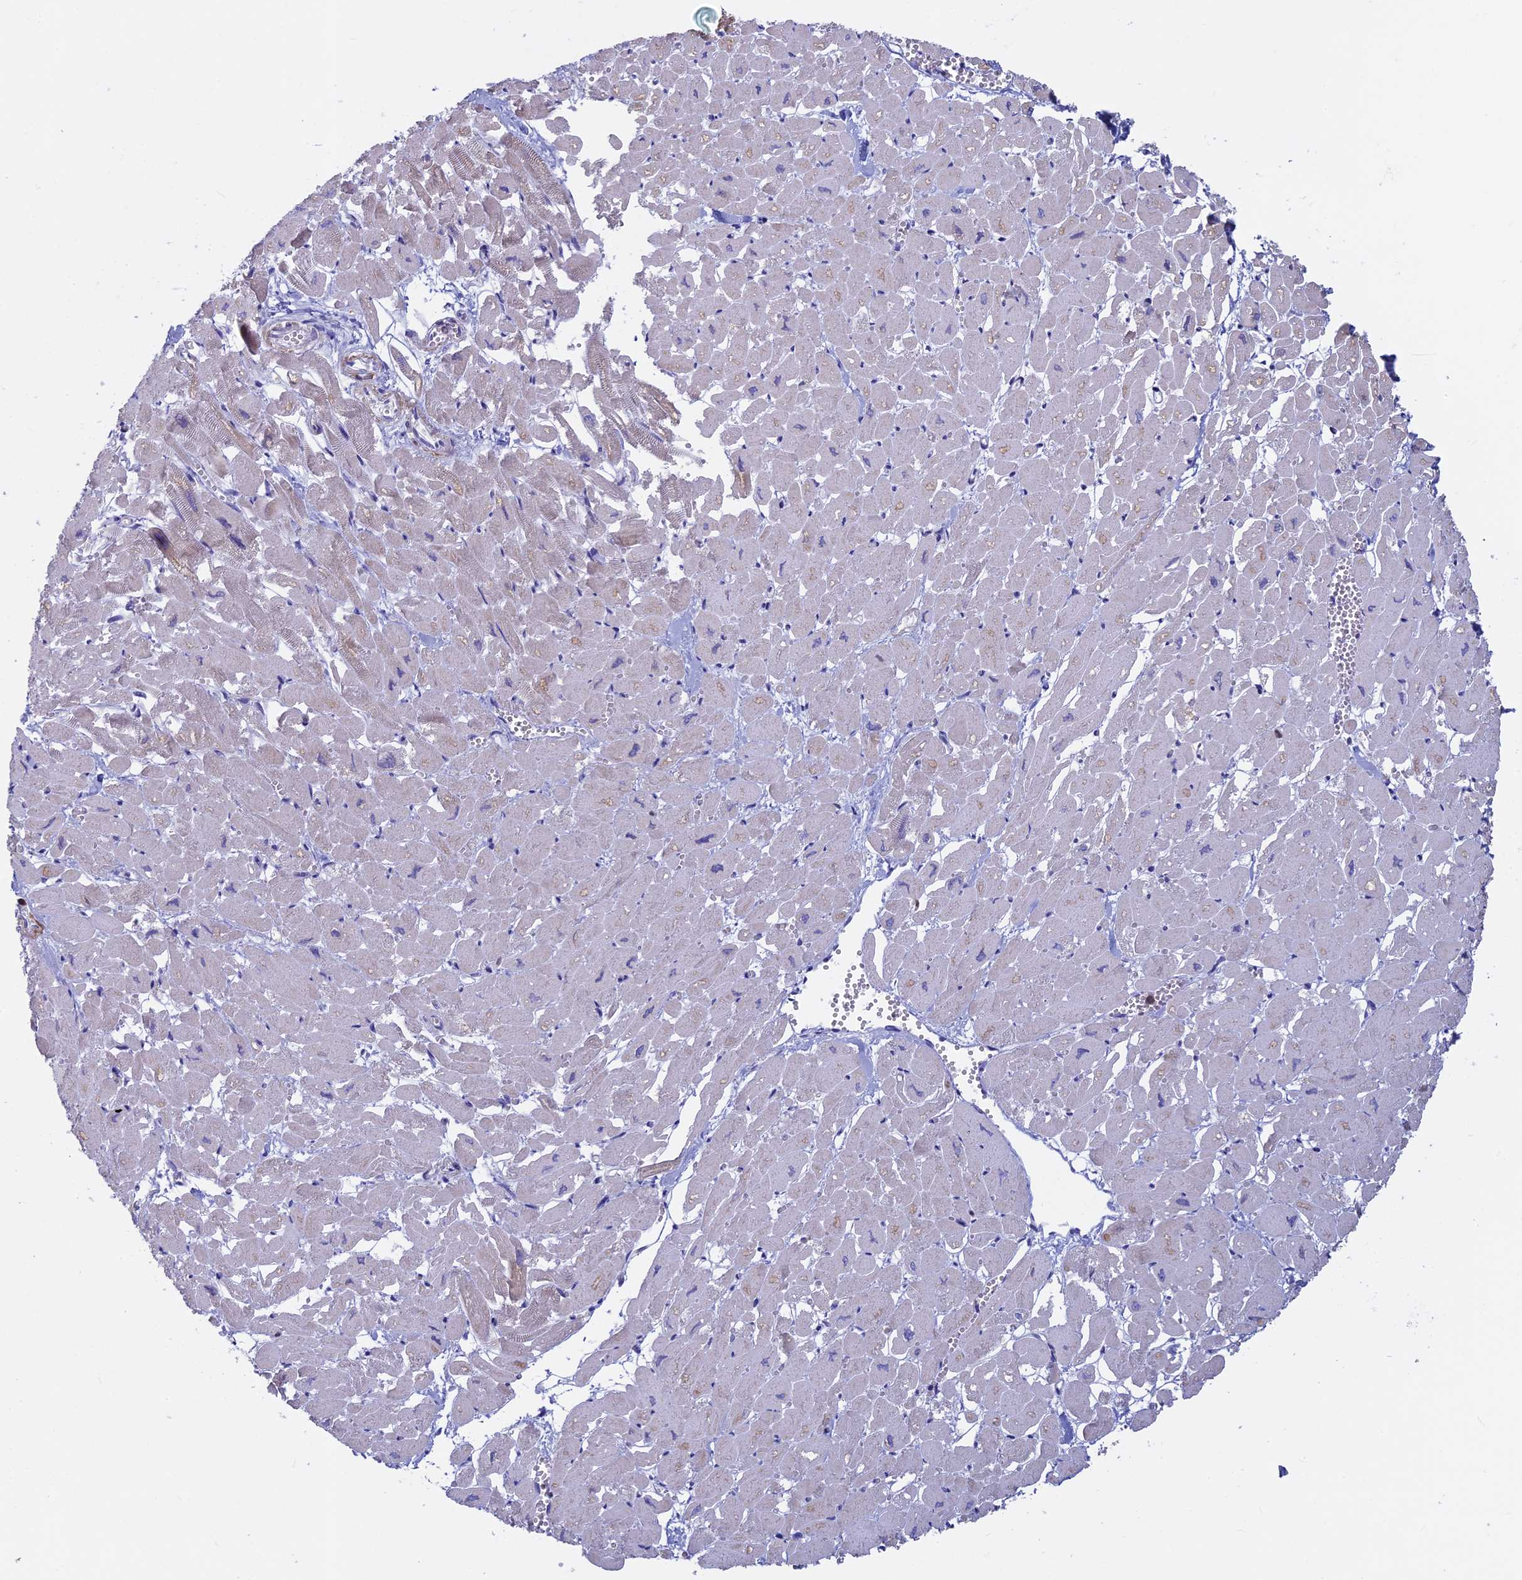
{"staining": {"intensity": "moderate", "quantity": "25%-75%", "location": "cytoplasmic/membranous"}, "tissue": "heart muscle", "cell_type": "Cardiomyocytes", "image_type": "normal", "snomed": [{"axis": "morphology", "description": "Normal tissue, NOS"}, {"axis": "topography", "description": "Heart"}], "caption": "Heart muscle stained with DAB (3,3'-diaminobenzidine) immunohistochemistry (IHC) shows medium levels of moderate cytoplasmic/membranous positivity in approximately 25%-75% of cardiomyocytes.", "gene": "ACSS1", "patient": {"sex": "male", "age": 54}}